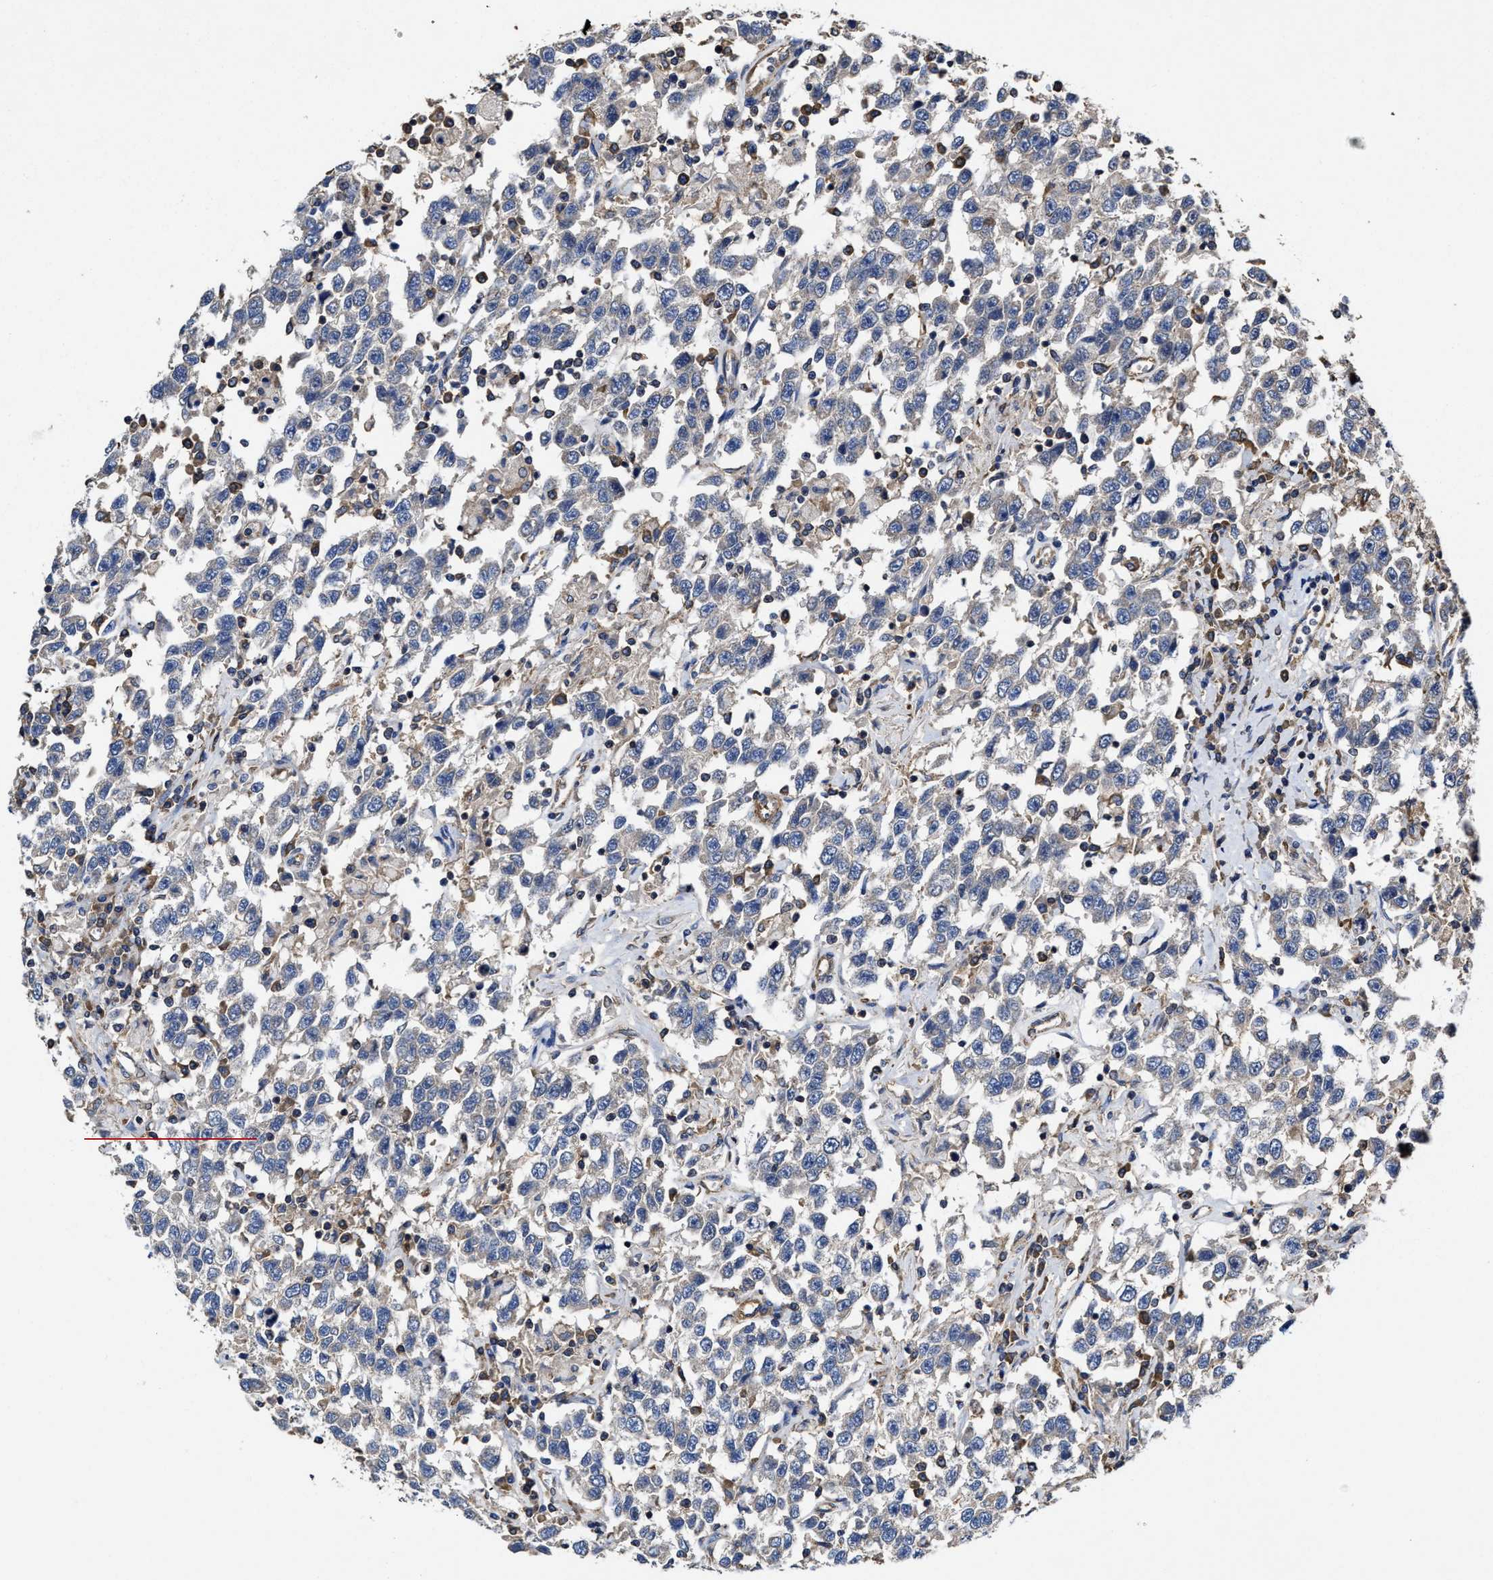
{"staining": {"intensity": "weak", "quantity": "25%-75%", "location": "cytoplasmic/membranous"}, "tissue": "testis cancer", "cell_type": "Tumor cells", "image_type": "cancer", "snomed": [{"axis": "morphology", "description": "Seminoma, NOS"}, {"axis": "topography", "description": "Testis"}], "caption": "Immunohistochemistry (IHC) (DAB (3,3'-diaminobenzidine)) staining of human seminoma (testis) reveals weak cytoplasmic/membranous protein staining in approximately 25%-75% of tumor cells.", "gene": "SFXN4", "patient": {"sex": "male", "age": 41}}